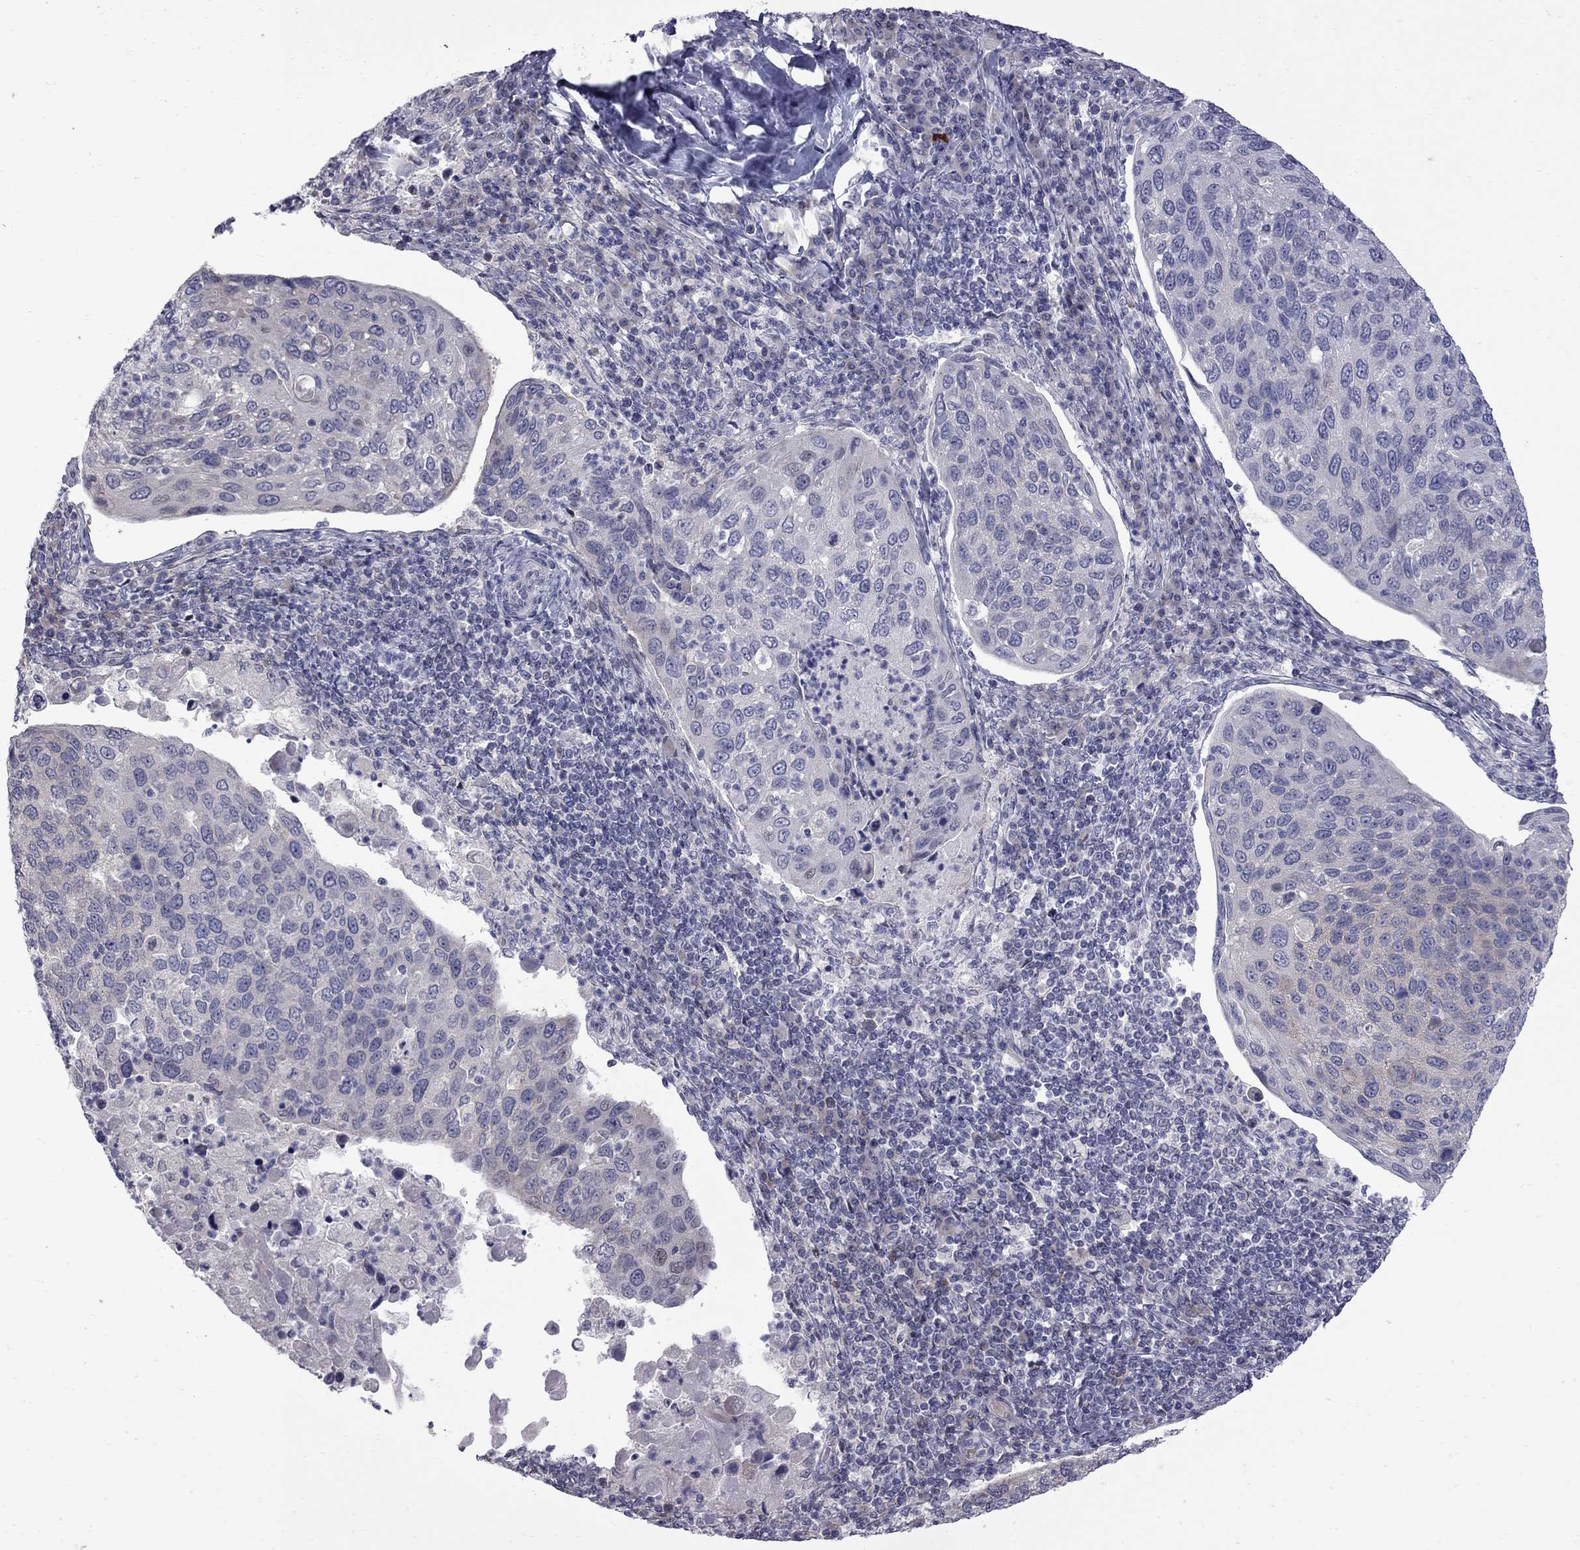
{"staining": {"intensity": "negative", "quantity": "none", "location": "none"}, "tissue": "cervical cancer", "cell_type": "Tumor cells", "image_type": "cancer", "snomed": [{"axis": "morphology", "description": "Squamous cell carcinoma, NOS"}, {"axis": "topography", "description": "Cervix"}], "caption": "Micrograph shows no protein staining in tumor cells of cervical cancer tissue.", "gene": "NRARP", "patient": {"sex": "female", "age": 54}}